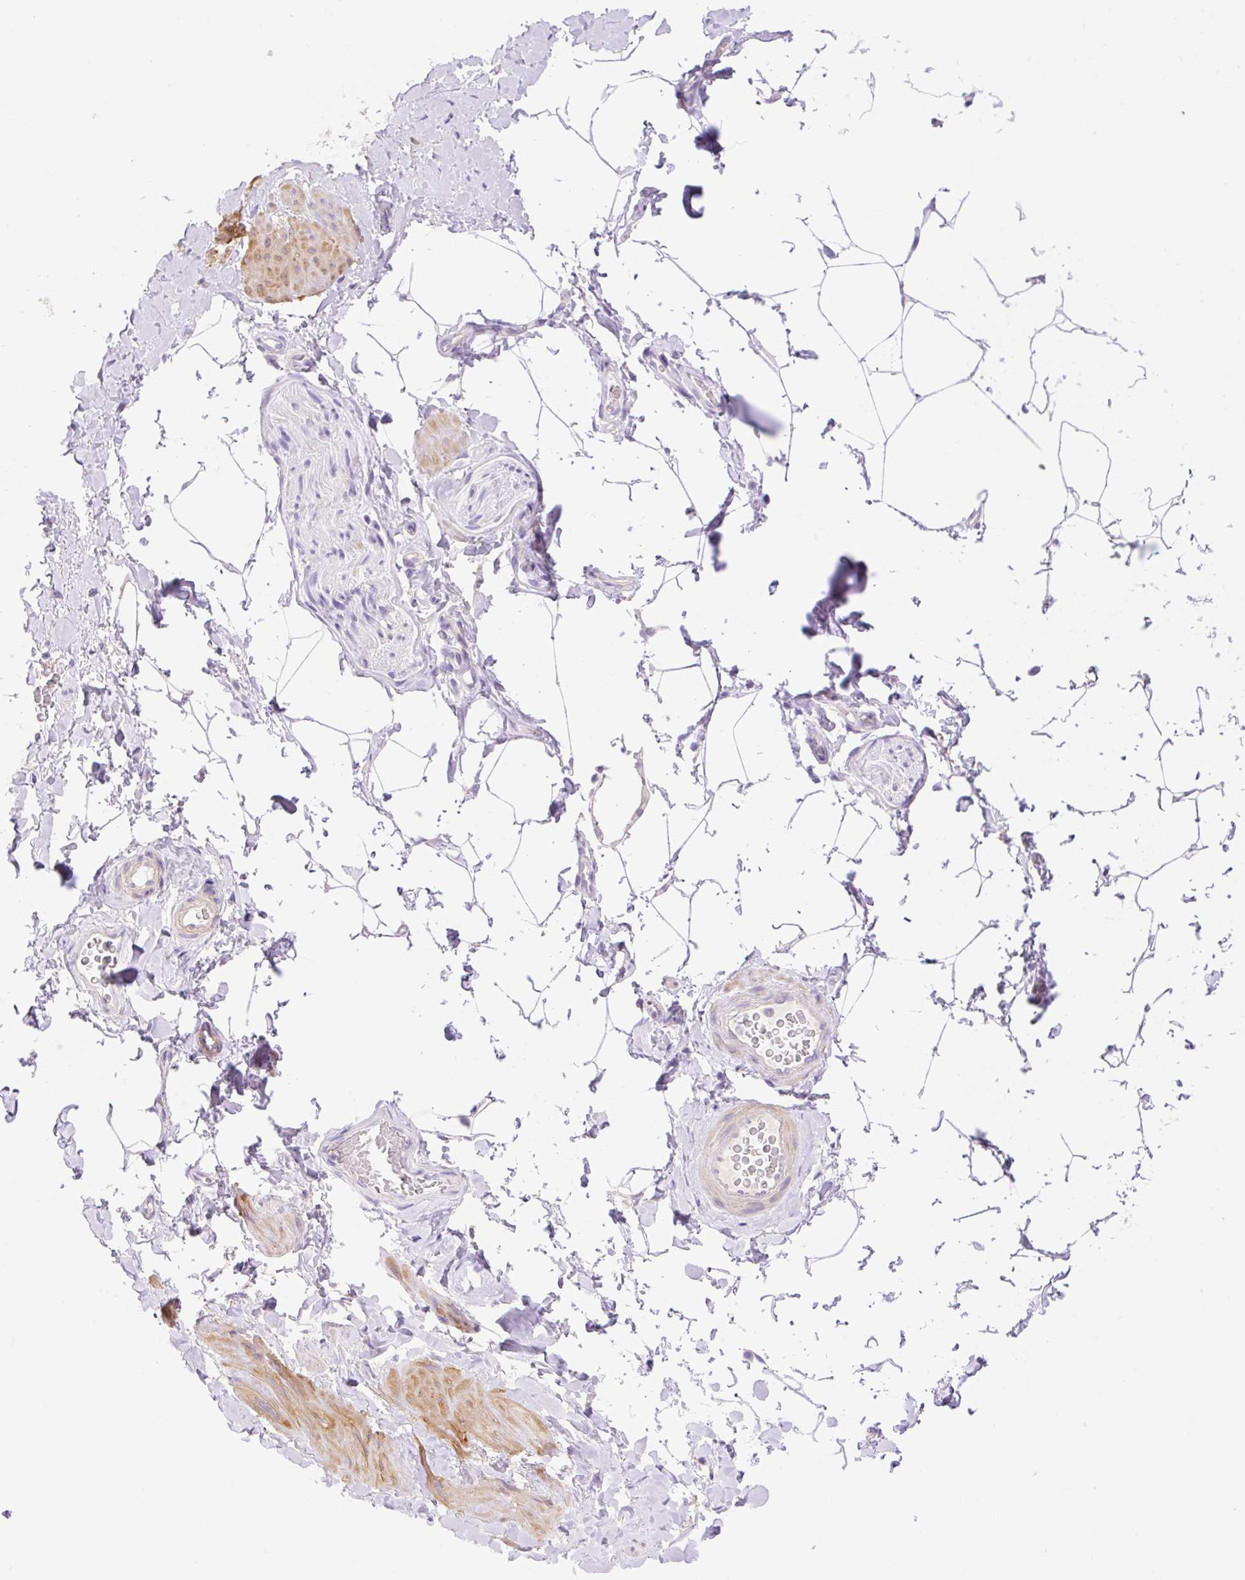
{"staining": {"intensity": "negative", "quantity": "none", "location": "none"}, "tissue": "adipose tissue", "cell_type": "Adipocytes", "image_type": "normal", "snomed": [{"axis": "morphology", "description": "Normal tissue, NOS"}, {"axis": "topography", "description": "Vascular tissue"}, {"axis": "topography", "description": "Peripheral nerve tissue"}], "caption": "Immunohistochemical staining of benign adipose tissue exhibits no significant positivity in adipocytes.", "gene": "DENND5A", "patient": {"sex": "male", "age": 41}}